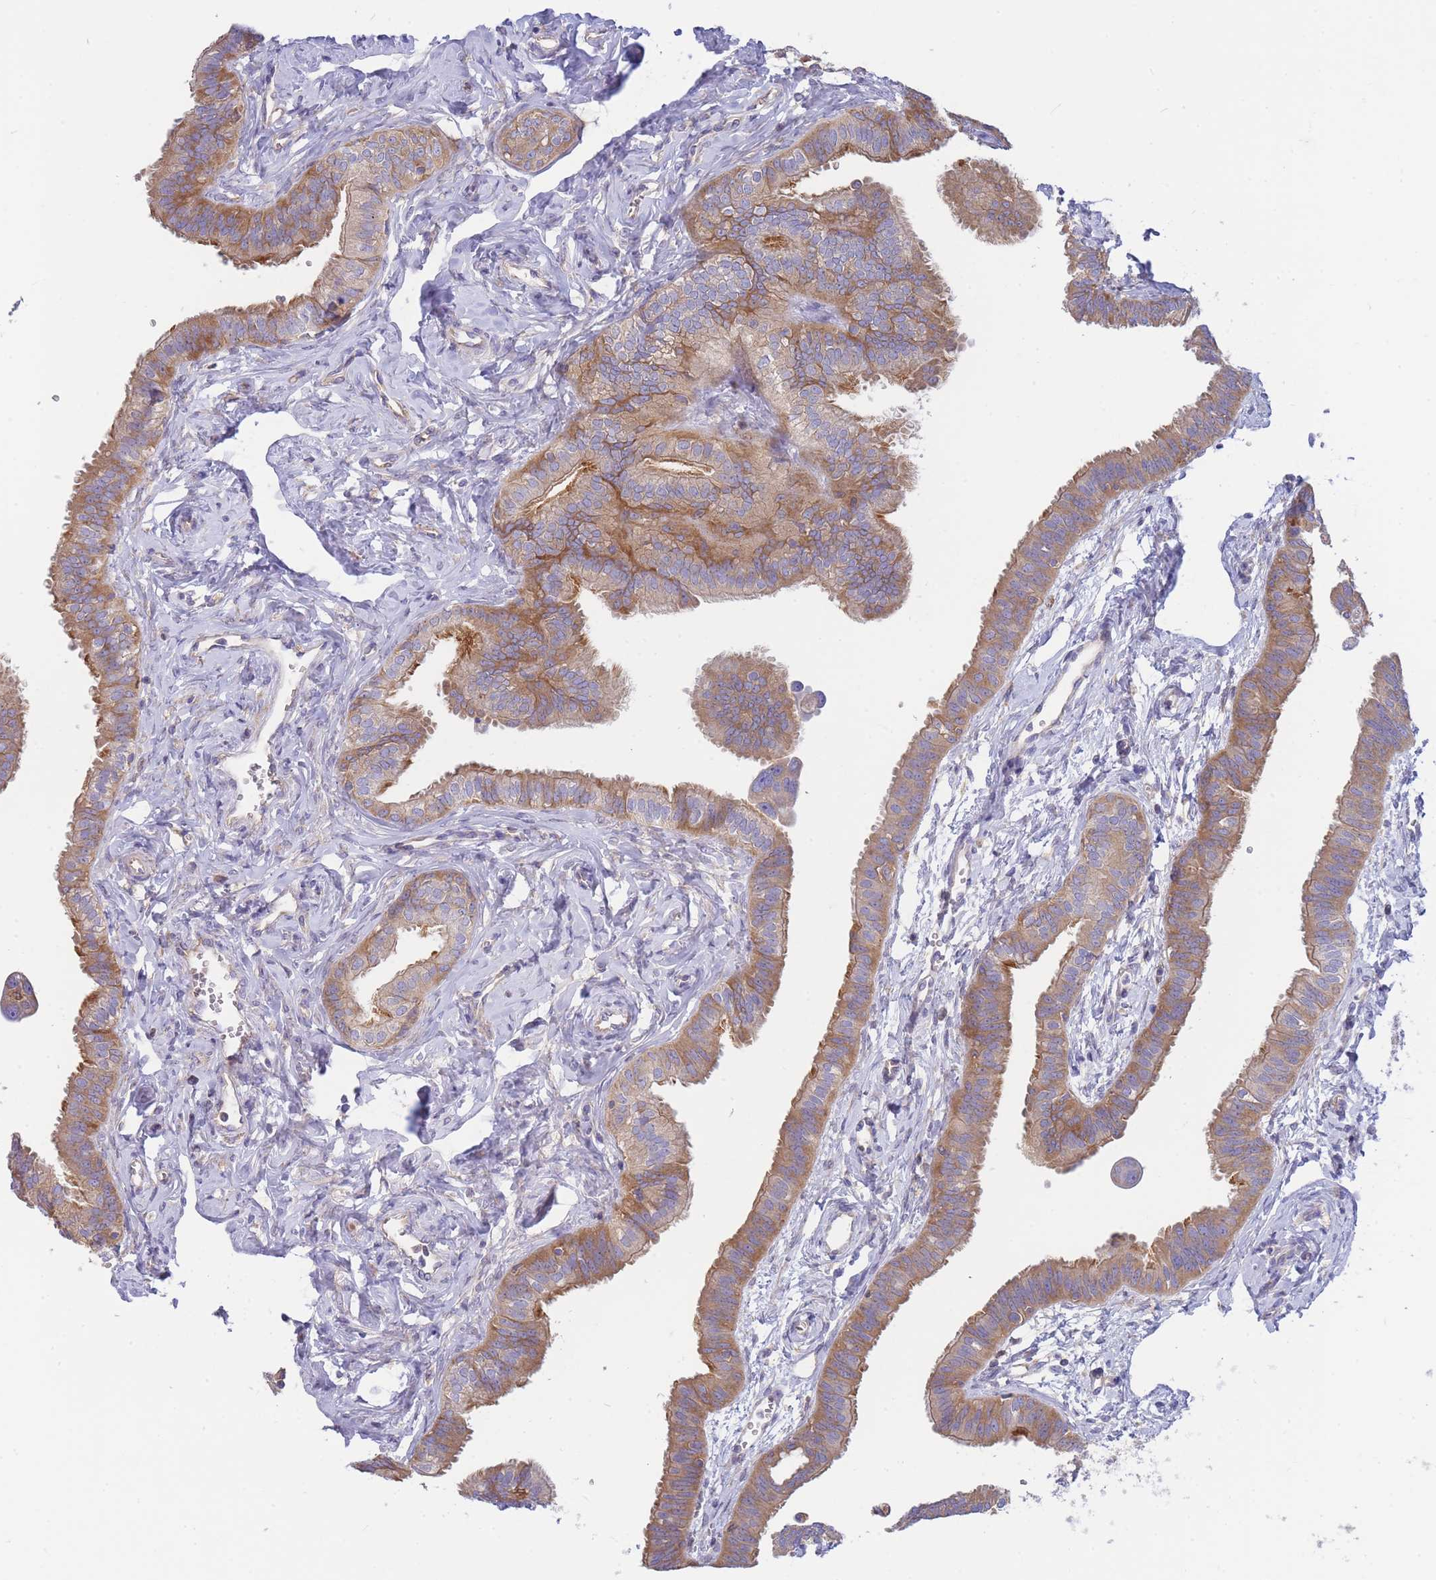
{"staining": {"intensity": "moderate", "quantity": ">75%", "location": "cytoplasmic/membranous"}, "tissue": "fallopian tube", "cell_type": "Glandular cells", "image_type": "normal", "snomed": [{"axis": "morphology", "description": "Normal tissue, NOS"}, {"axis": "morphology", "description": "Carcinoma, NOS"}, {"axis": "topography", "description": "Fallopian tube"}, {"axis": "topography", "description": "Ovary"}], "caption": "This micrograph reveals immunohistochemistry (IHC) staining of benign human fallopian tube, with medium moderate cytoplasmic/membranous positivity in approximately >75% of glandular cells.", "gene": "SH2B2", "patient": {"sex": "female", "age": 59}}